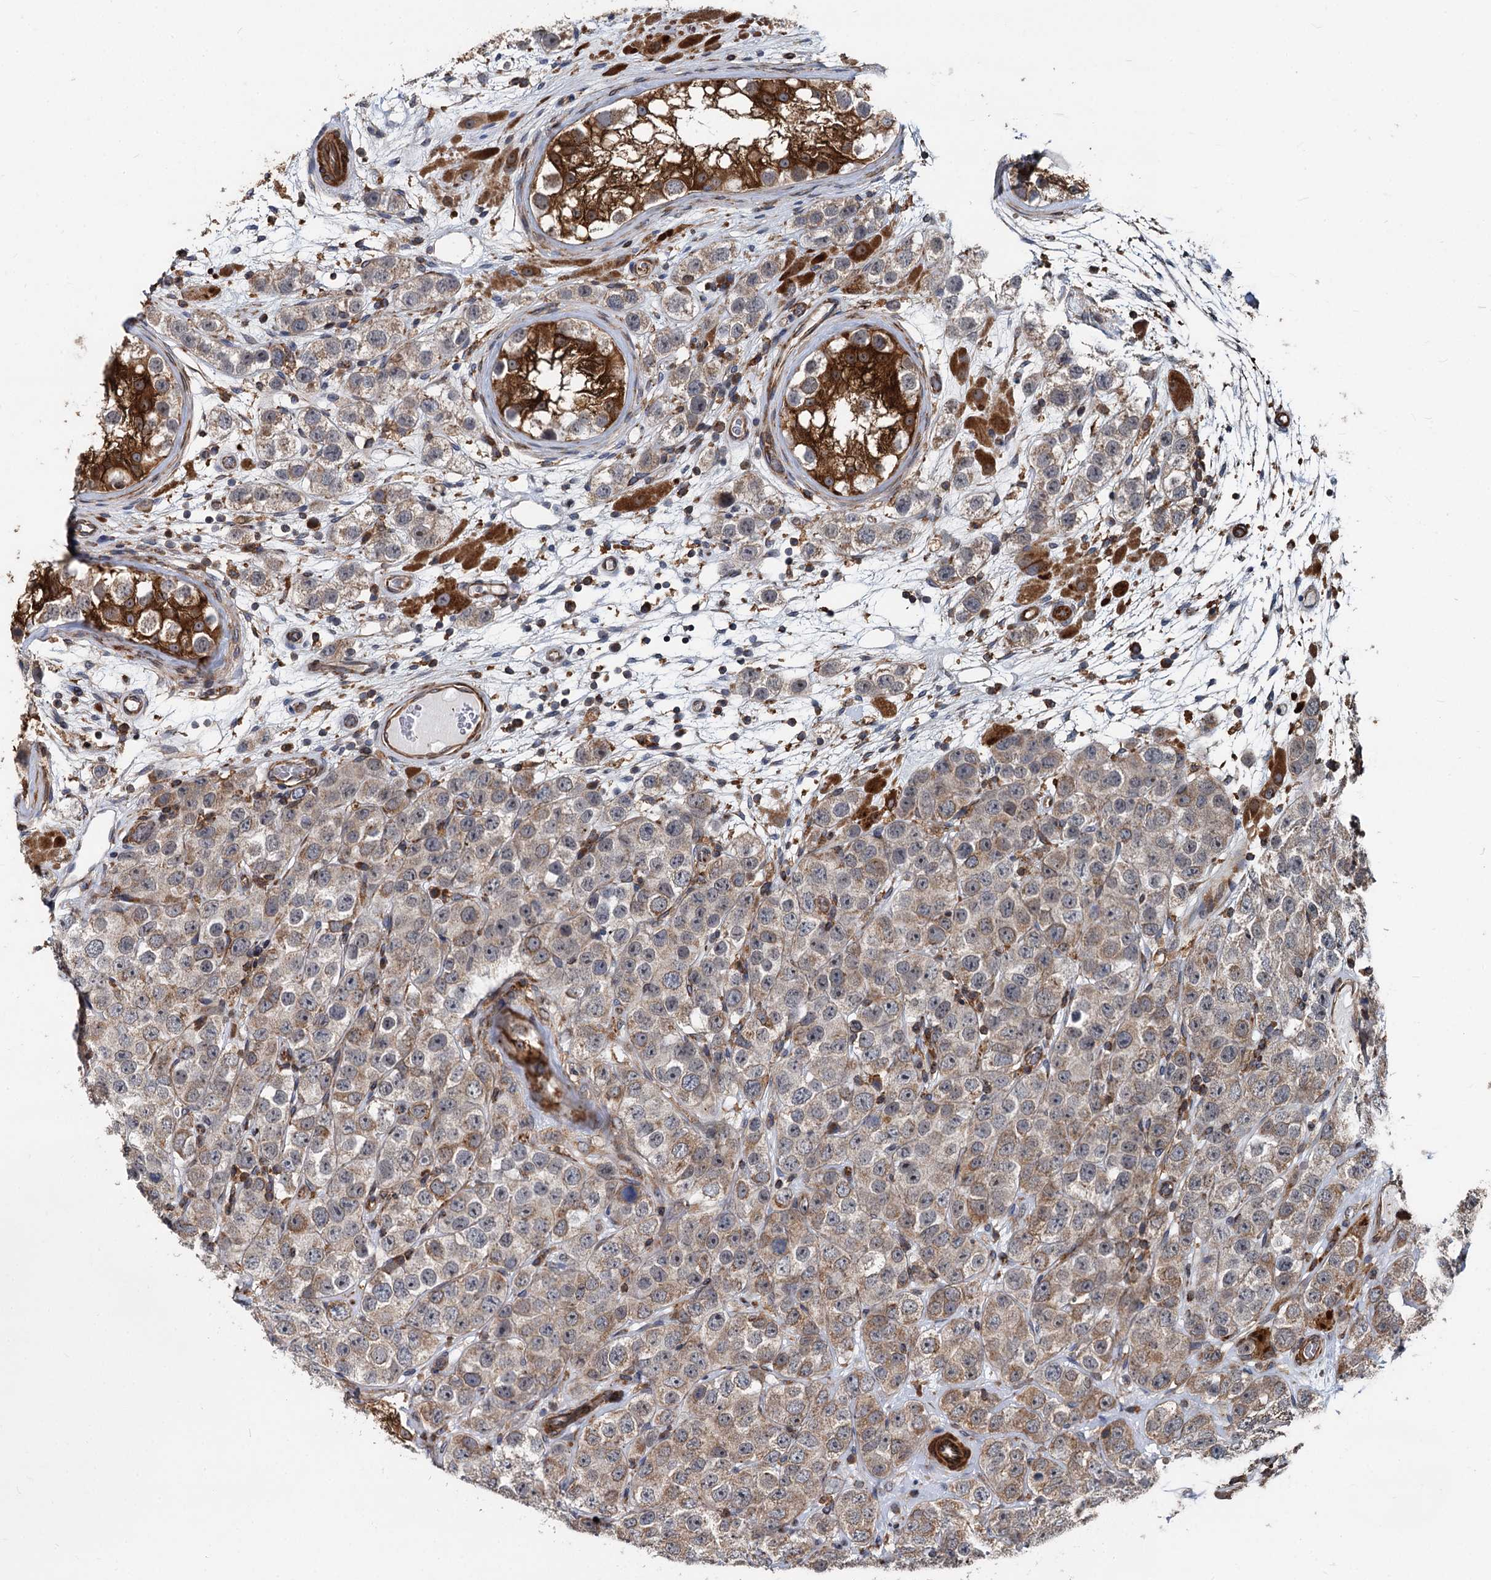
{"staining": {"intensity": "moderate", "quantity": "<25%", "location": "cytoplasmic/membranous"}, "tissue": "testis cancer", "cell_type": "Tumor cells", "image_type": "cancer", "snomed": [{"axis": "morphology", "description": "Seminoma, NOS"}, {"axis": "topography", "description": "Testis"}], "caption": "The image demonstrates a brown stain indicating the presence of a protein in the cytoplasmic/membranous of tumor cells in testis cancer. (DAB IHC with brightfield microscopy, high magnification).", "gene": "STIM1", "patient": {"sex": "male", "age": 28}}